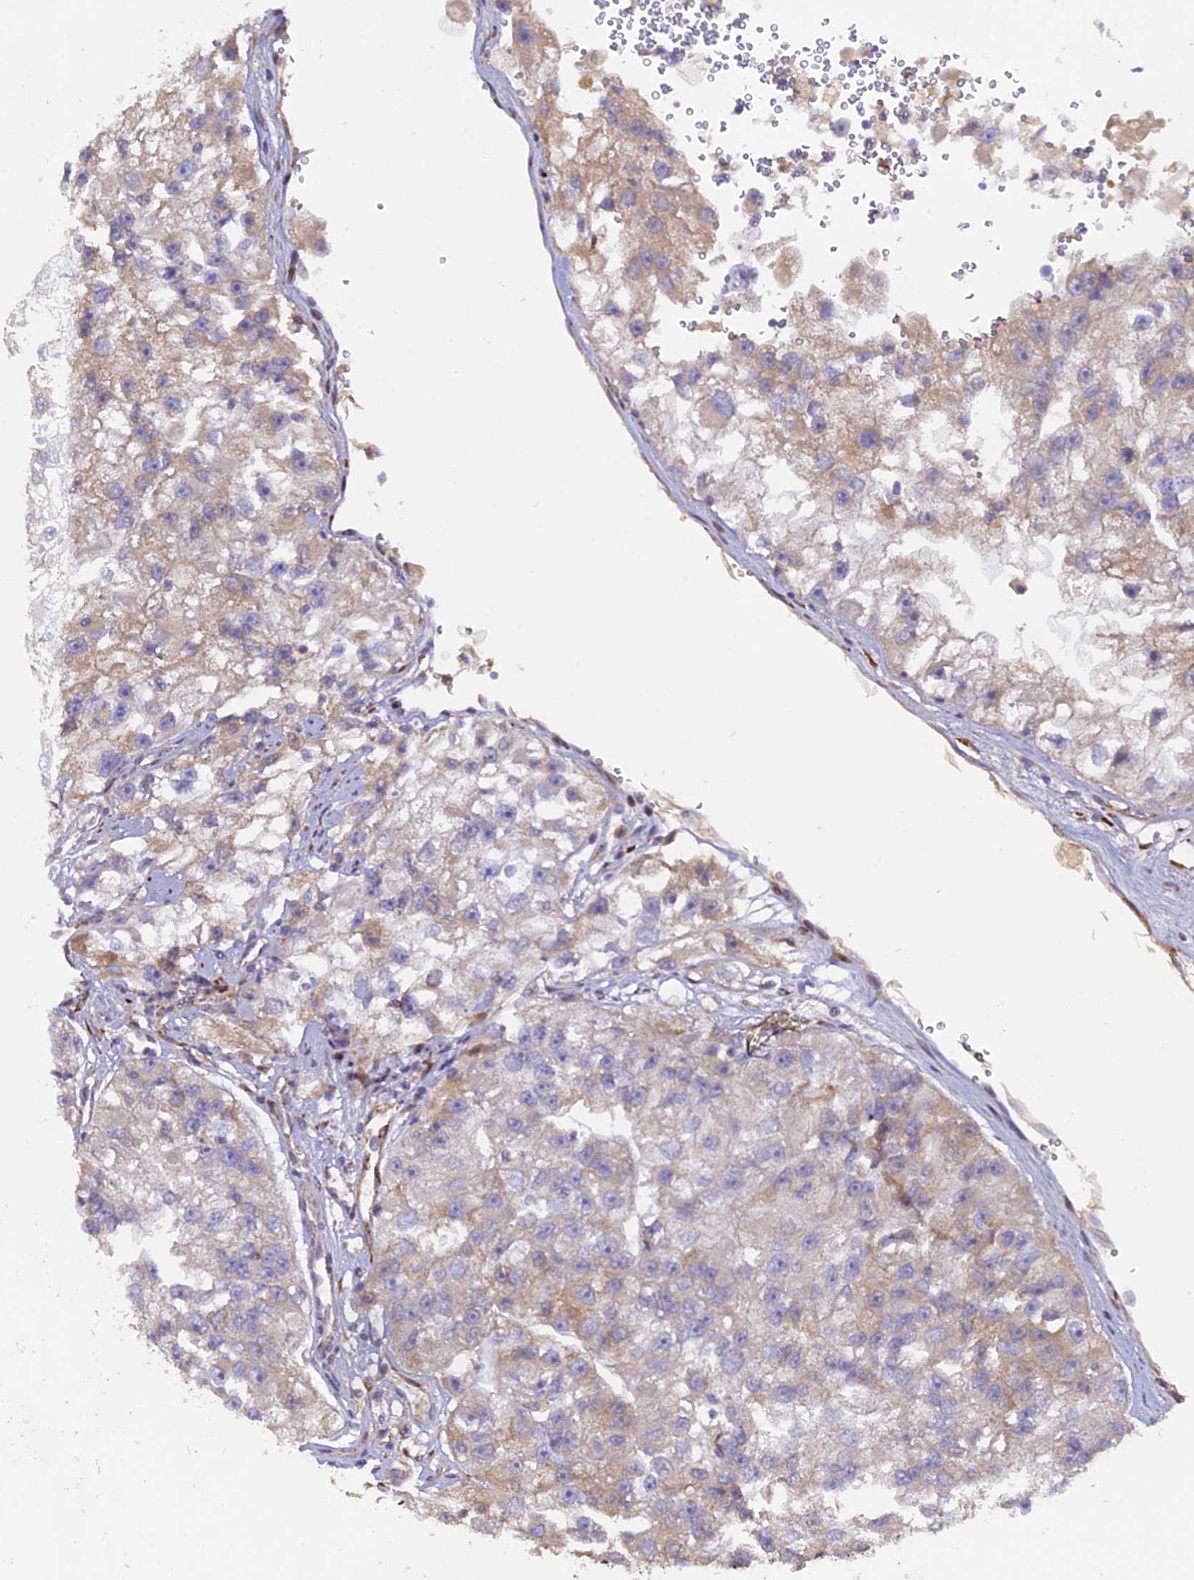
{"staining": {"intensity": "weak", "quantity": "<25%", "location": "cytoplasmic/membranous"}, "tissue": "renal cancer", "cell_type": "Tumor cells", "image_type": "cancer", "snomed": [{"axis": "morphology", "description": "Adenocarcinoma, NOS"}, {"axis": "topography", "description": "Kidney"}], "caption": "A high-resolution micrograph shows IHC staining of adenocarcinoma (renal), which displays no significant expression in tumor cells.", "gene": "P3H3", "patient": {"sex": "male", "age": 63}}